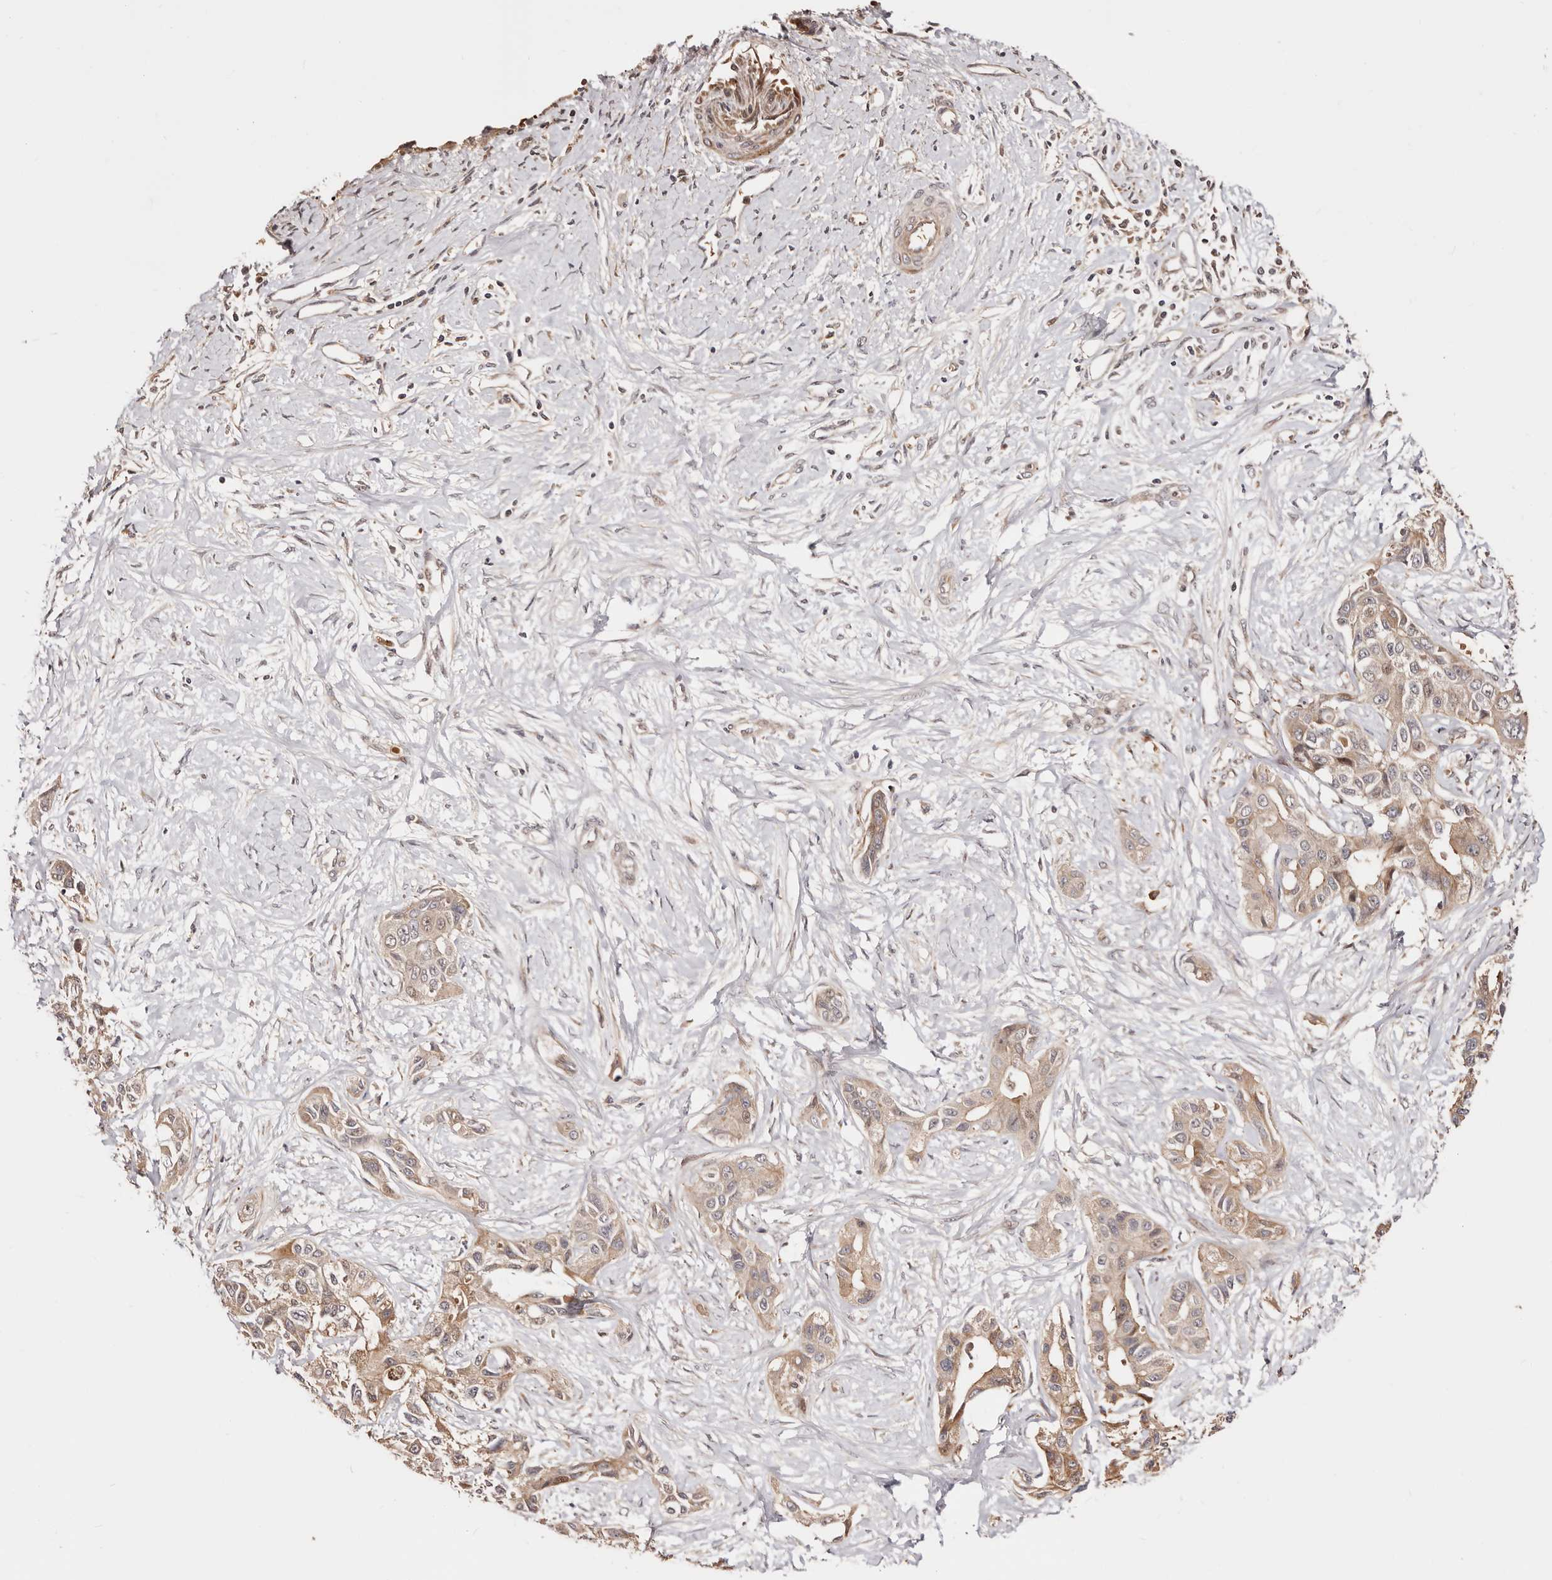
{"staining": {"intensity": "weak", "quantity": ">75%", "location": "cytoplasmic/membranous"}, "tissue": "liver cancer", "cell_type": "Tumor cells", "image_type": "cancer", "snomed": [{"axis": "morphology", "description": "Cholangiocarcinoma"}, {"axis": "topography", "description": "Liver"}], "caption": "Cholangiocarcinoma (liver) stained for a protein (brown) shows weak cytoplasmic/membranous positive expression in approximately >75% of tumor cells.", "gene": "PTPN22", "patient": {"sex": "male", "age": 59}}